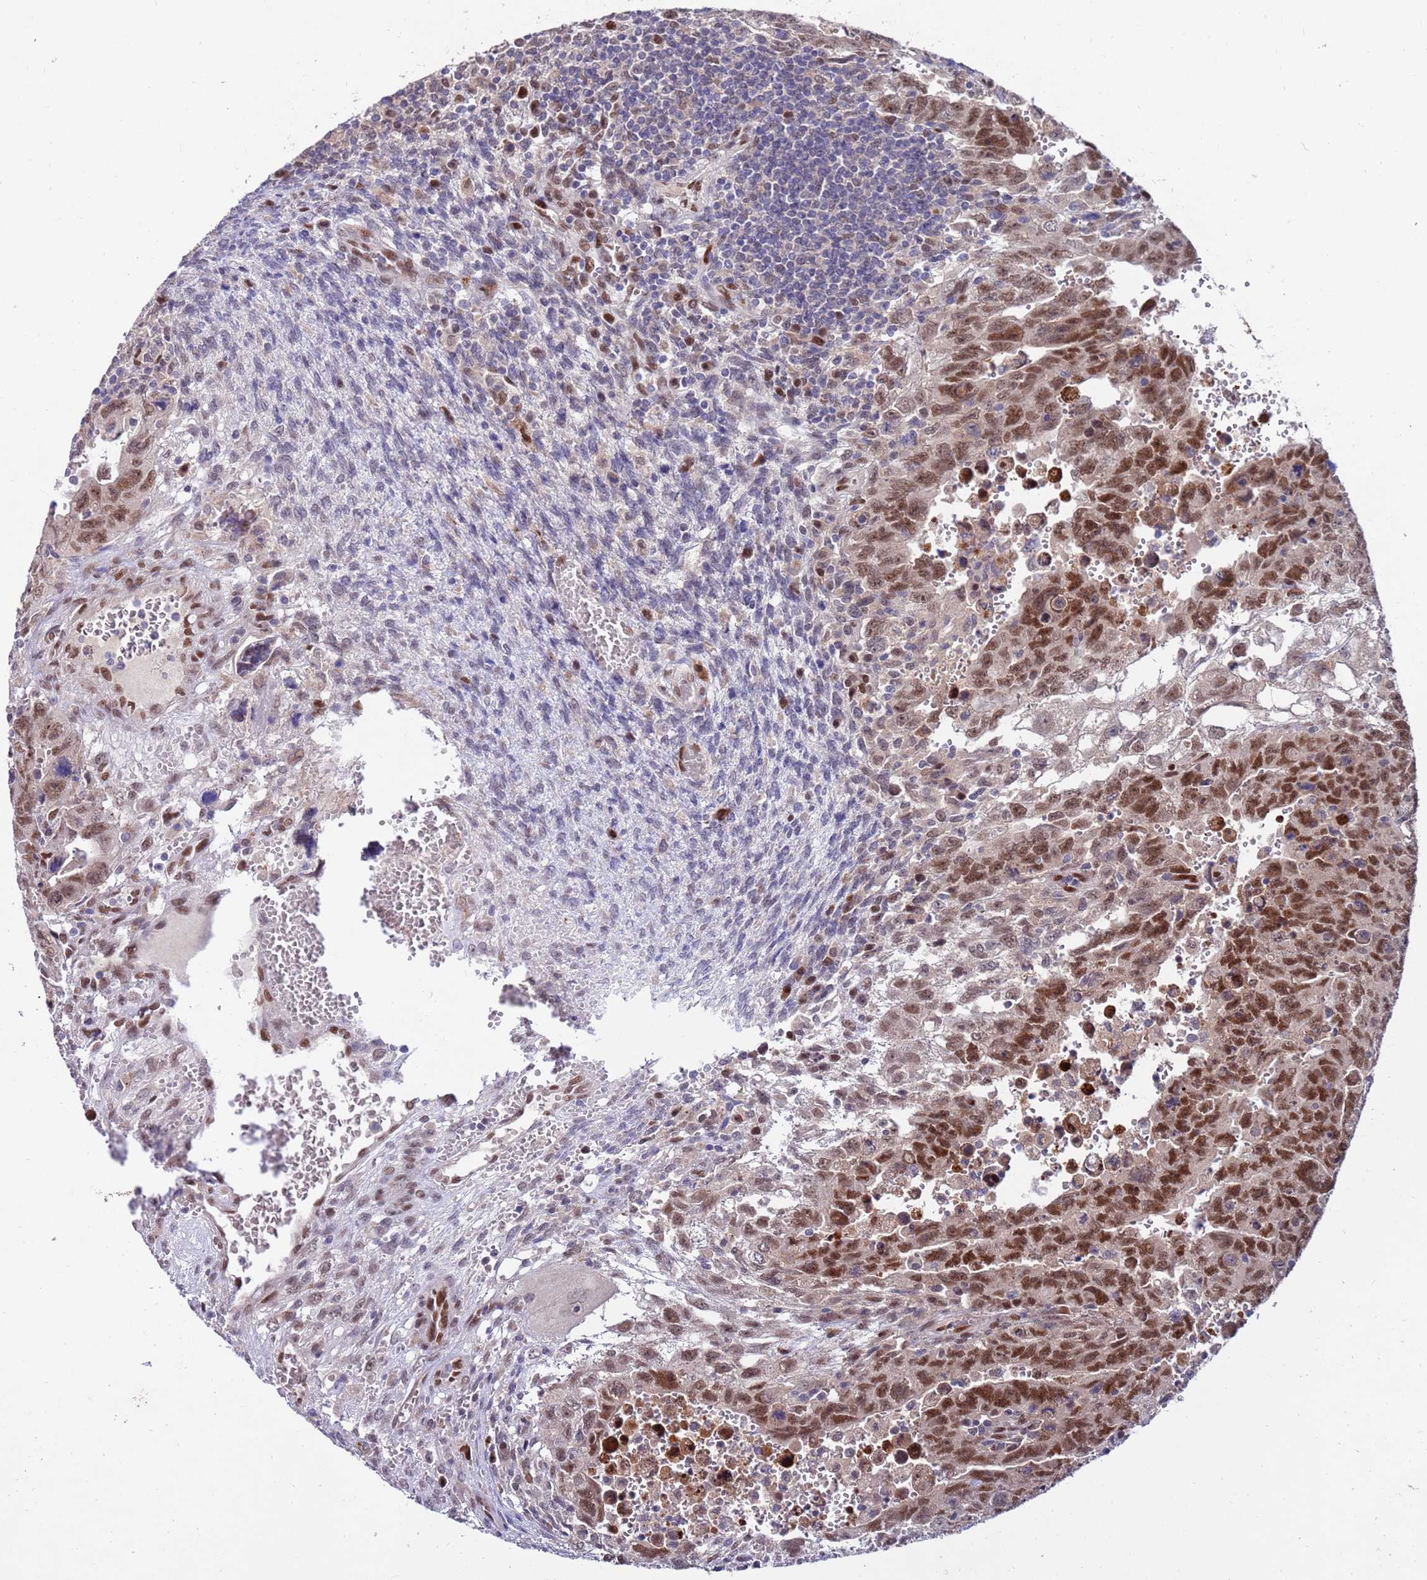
{"staining": {"intensity": "moderate", "quantity": ">75%", "location": "nuclear"}, "tissue": "testis cancer", "cell_type": "Tumor cells", "image_type": "cancer", "snomed": [{"axis": "morphology", "description": "Carcinoma, Embryonal, NOS"}, {"axis": "topography", "description": "Testis"}], "caption": "Testis cancer was stained to show a protein in brown. There is medium levels of moderate nuclear positivity in about >75% of tumor cells.", "gene": "FBXO27", "patient": {"sex": "male", "age": 28}}